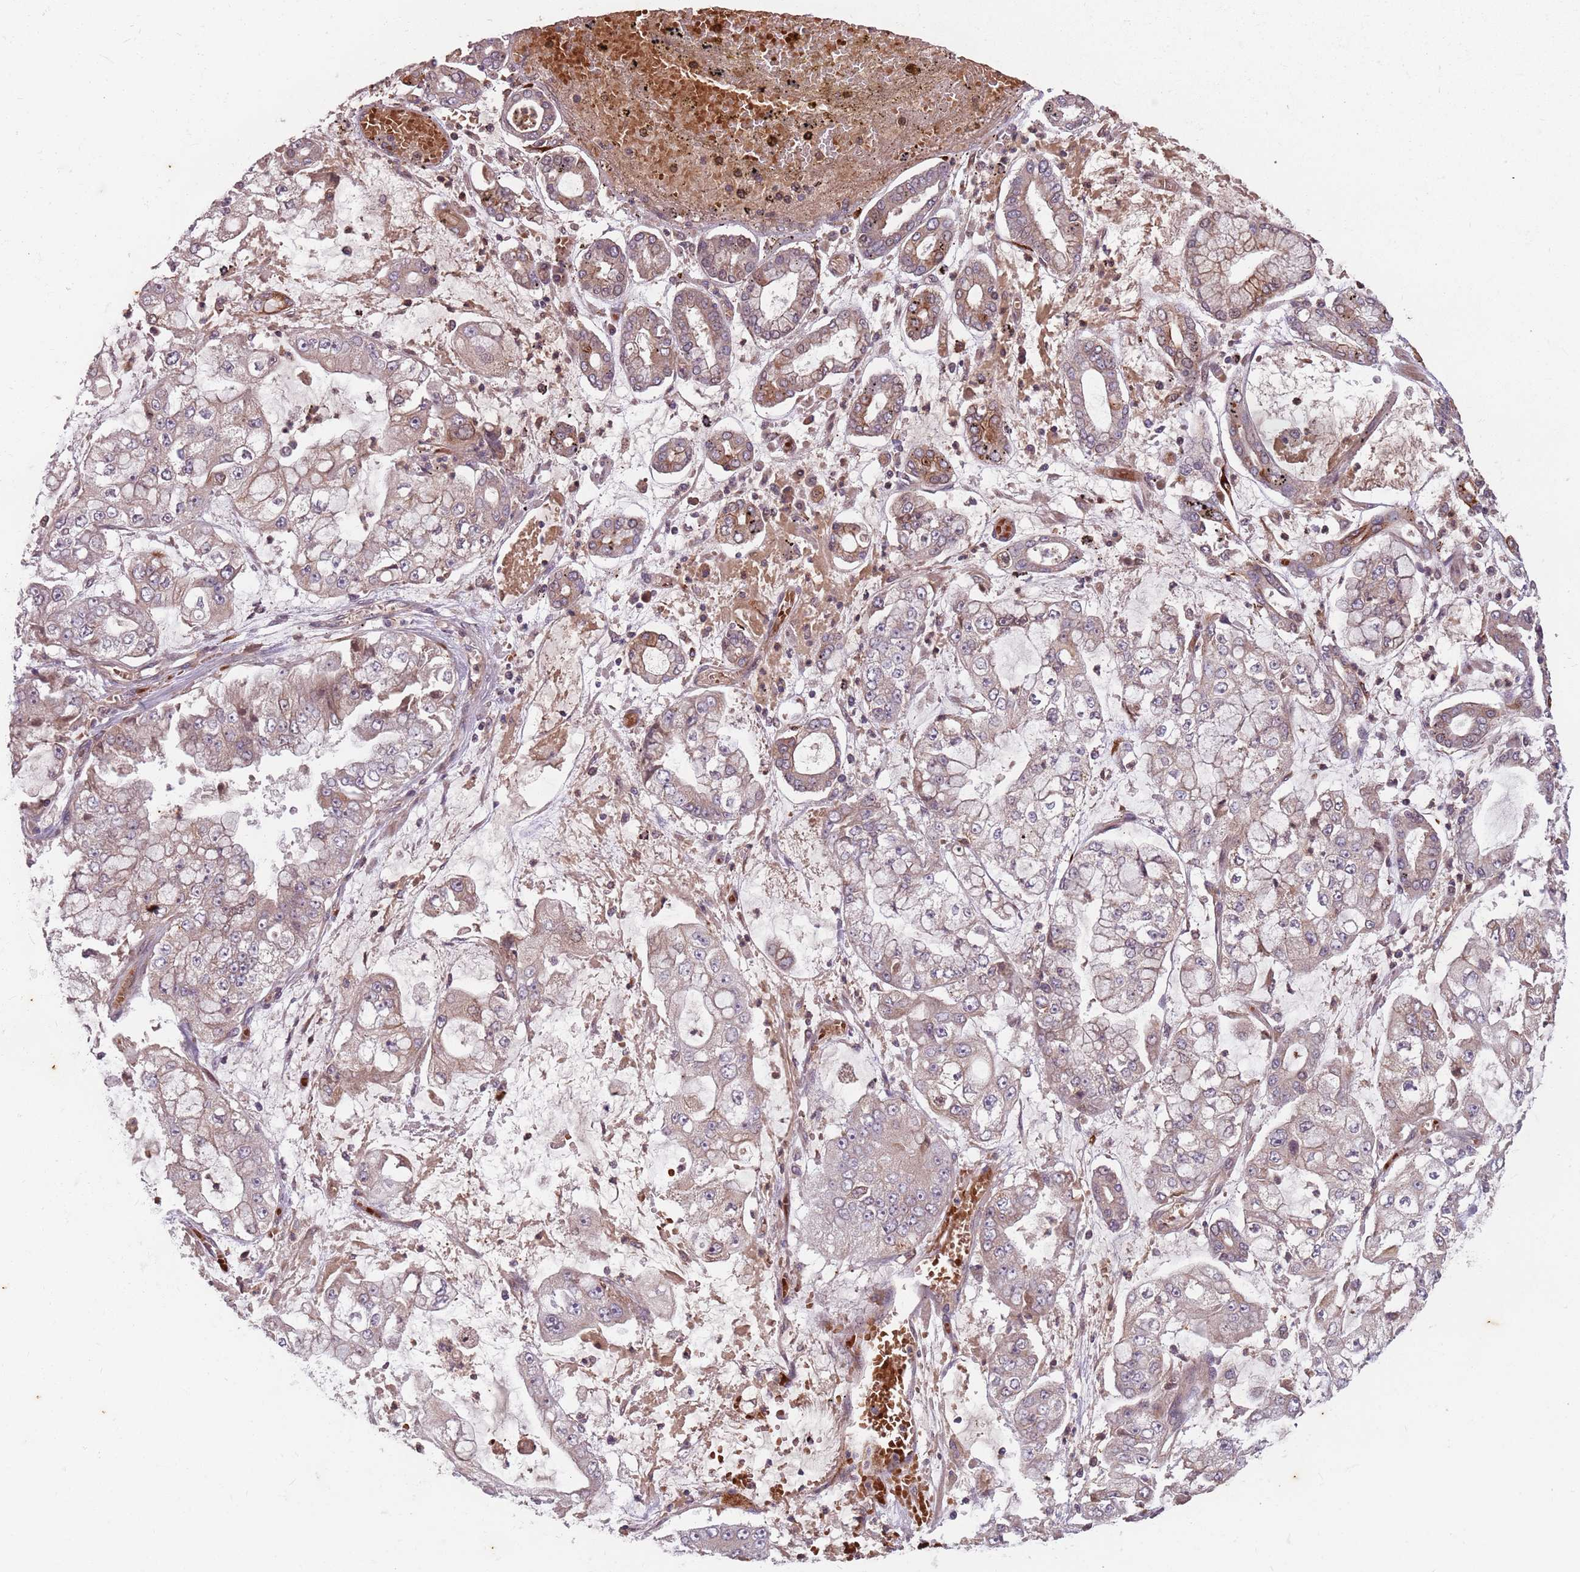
{"staining": {"intensity": "moderate", "quantity": "25%-75%", "location": "cytoplasmic/membranous"}, "tissue": "stomach cancer", "cell_type": "Tumor cells", "image_type": "cancer", "snomed": [{"axis": "morphology", "description": "Adenocarcinoma, NOS"}, {"axis": "topography", "description": "Stomach"}], "caption": "Adenocarcinoma (stomach) tissue reveals moderate cytoplasmic/membranous staining in approximately 25%-75% of tumor cells, visualized by immunohistochemistry. Nuclei are stained in blue.", "gene": "GPR180", "patient": {"sex": "male", "age": 76}}